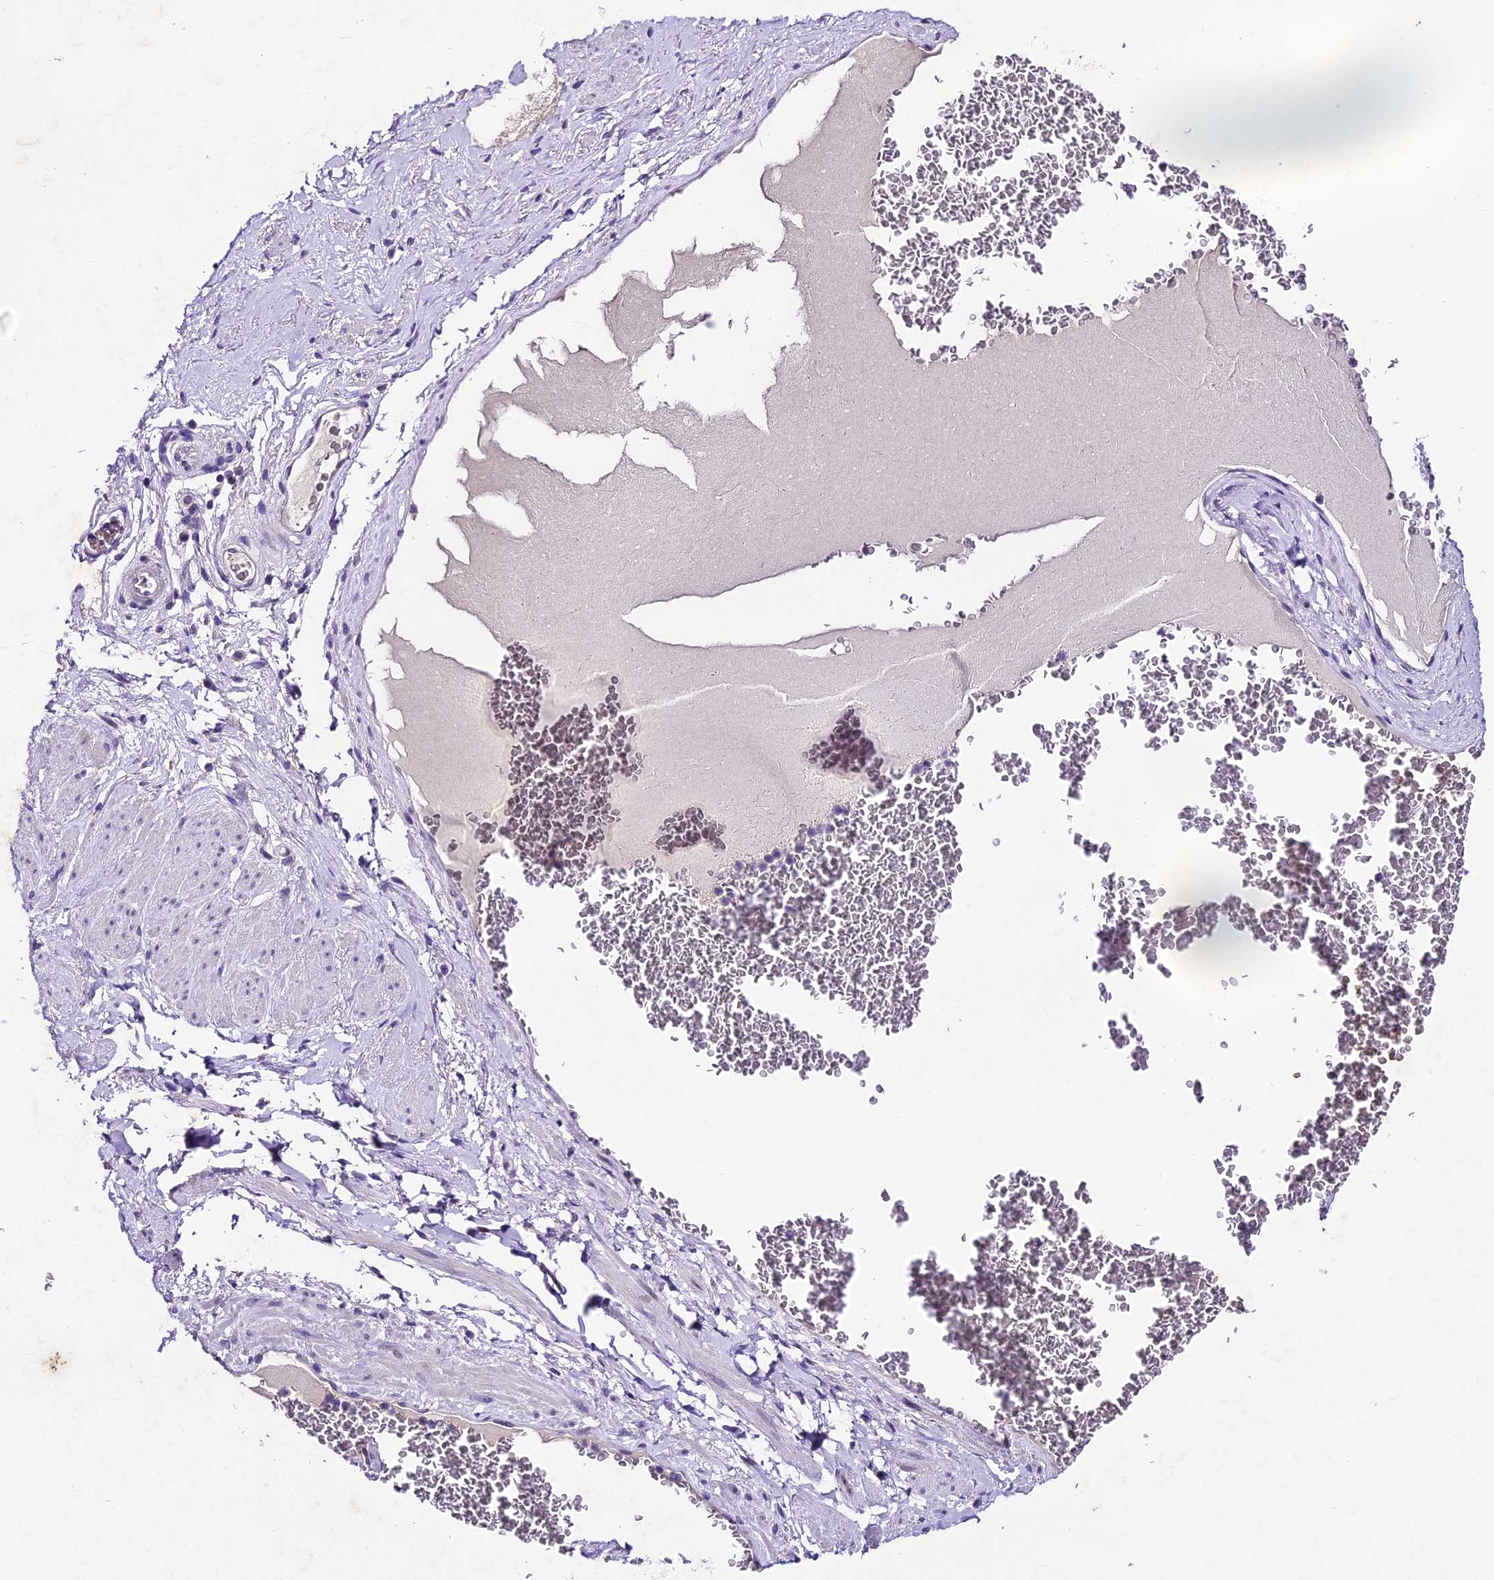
{"staining": {"intensity": "negative", "quantity": "none", "location": "none"}, "tissue": "soft tissue", "cell_type": "Fibroblasts", "image_type": "normal", "snomed": [{"axis": "morphology", "description": "Normal tissue, NOS"}, {"axis": "morphology", "description": "Adenocarcinoma, NOS"}, {"axis": "topography", "description": "Rectum"}, {"axis": "topography", "description": "Vagina"}, {"axis": "topography", "description": "Peripheral nerve tissue"}], "caption": "This is an IHC image of benign human soft tissue. There is no expression in fibroblasts.", "gene": "IFT140", "patient": {"sex": "female", "age": 71}}